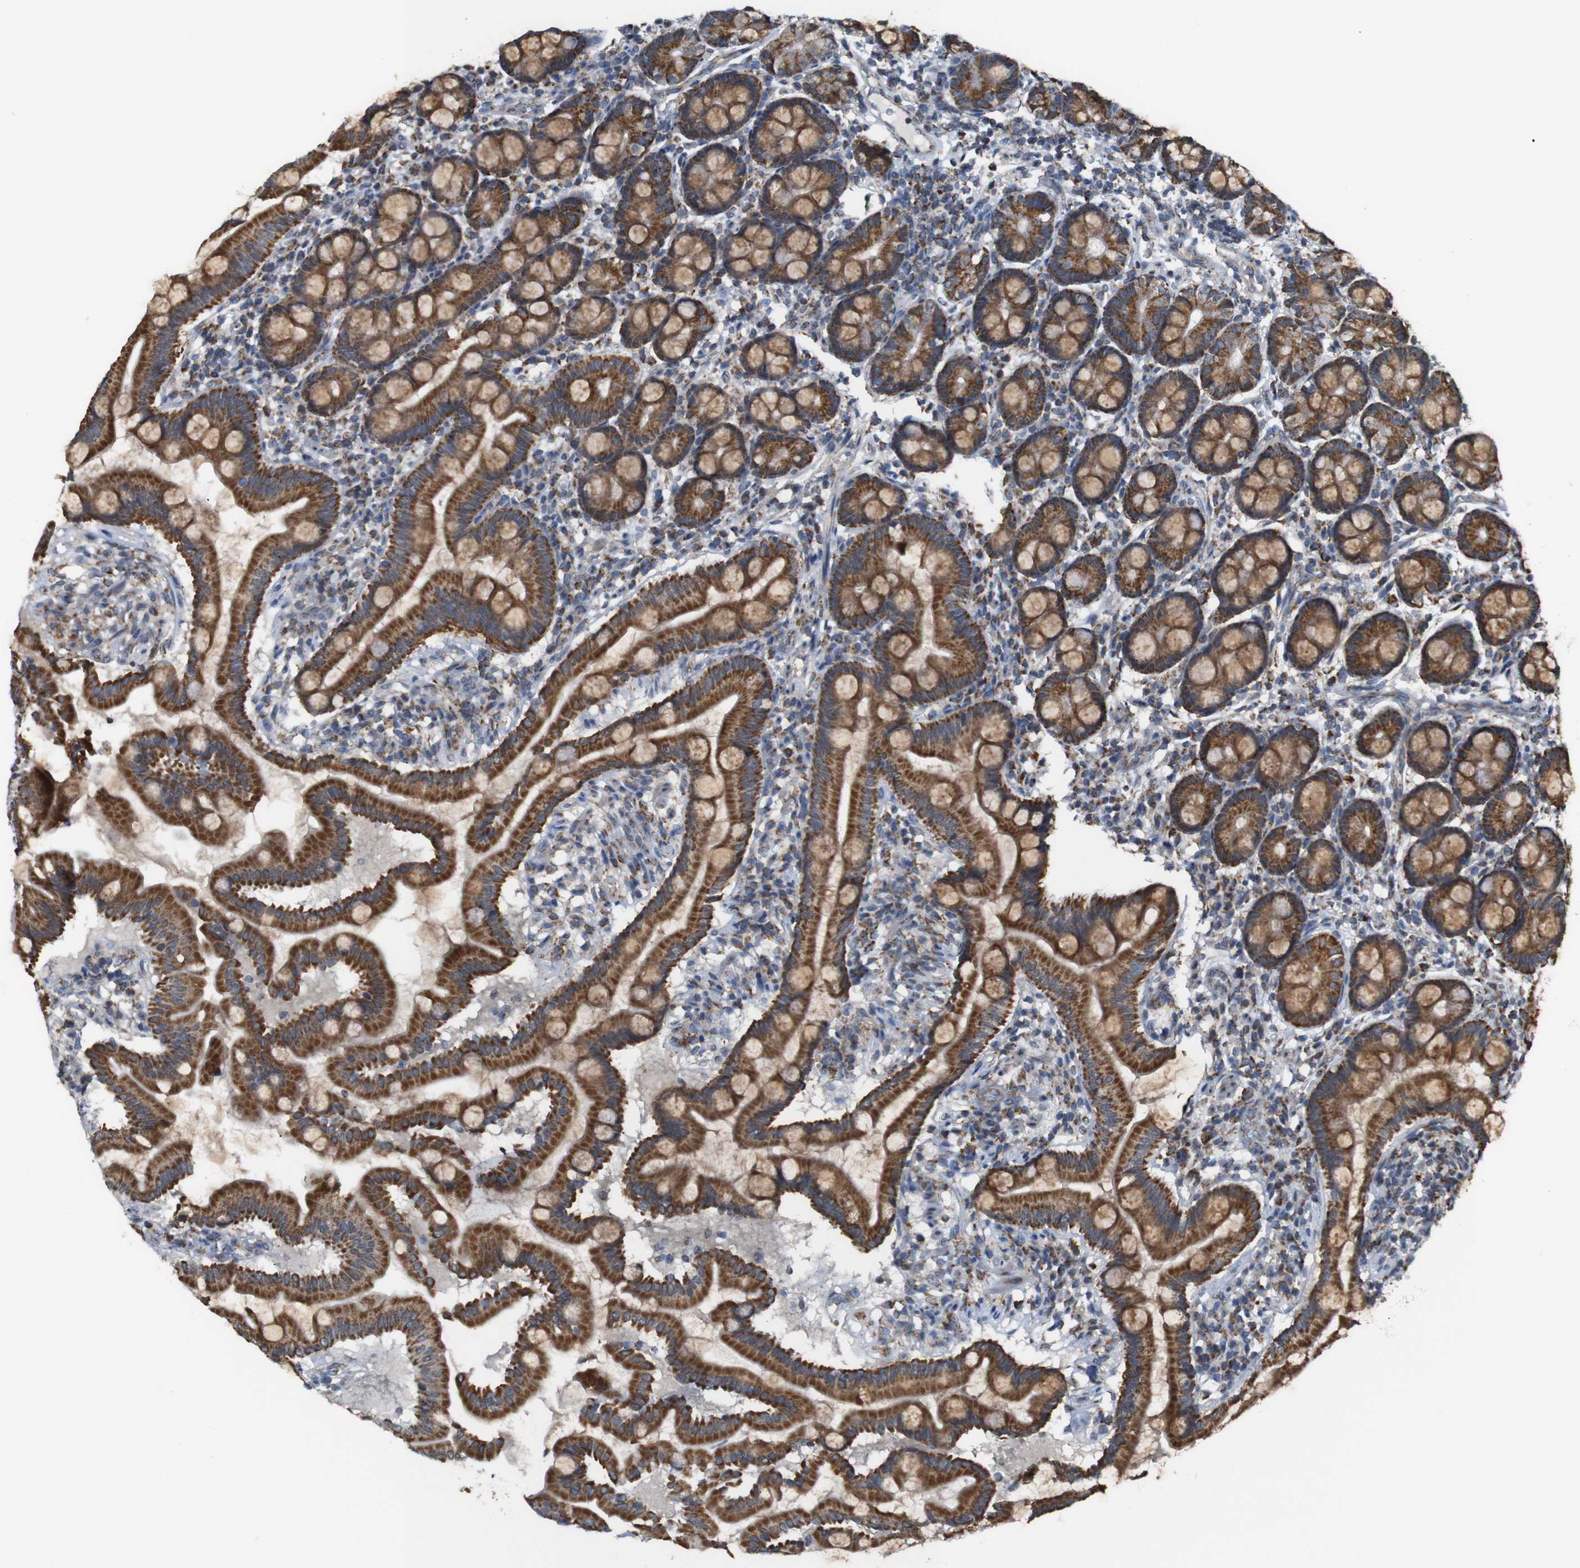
{"staining": {"intensity": "strong", "quantity": ">75%", "location": "cytoplasmic/membranous"}, "tissue": "duodenum", "cell_type": "Glandular cells", "image_type": "normal", "snomed": [{"axis": "morphology", "description": "Normal tissue, NOS"}, {"axis": "topography", "description": "Duodenum"}], "caption": "Immunohistochemical staining of unremarkable human duodenum demonstrates high levels of strong cytoplasmic/membranous positivity in about >75% of glandular cells. The staining is performed using DAB (3,3'-diaminobenzidine) brown chromogen to label protein expression. The nuclei are counter-stained blue using hematoxylin.", "gene": "NR3C2", "patient": {"sex": "male", "age": 50}}